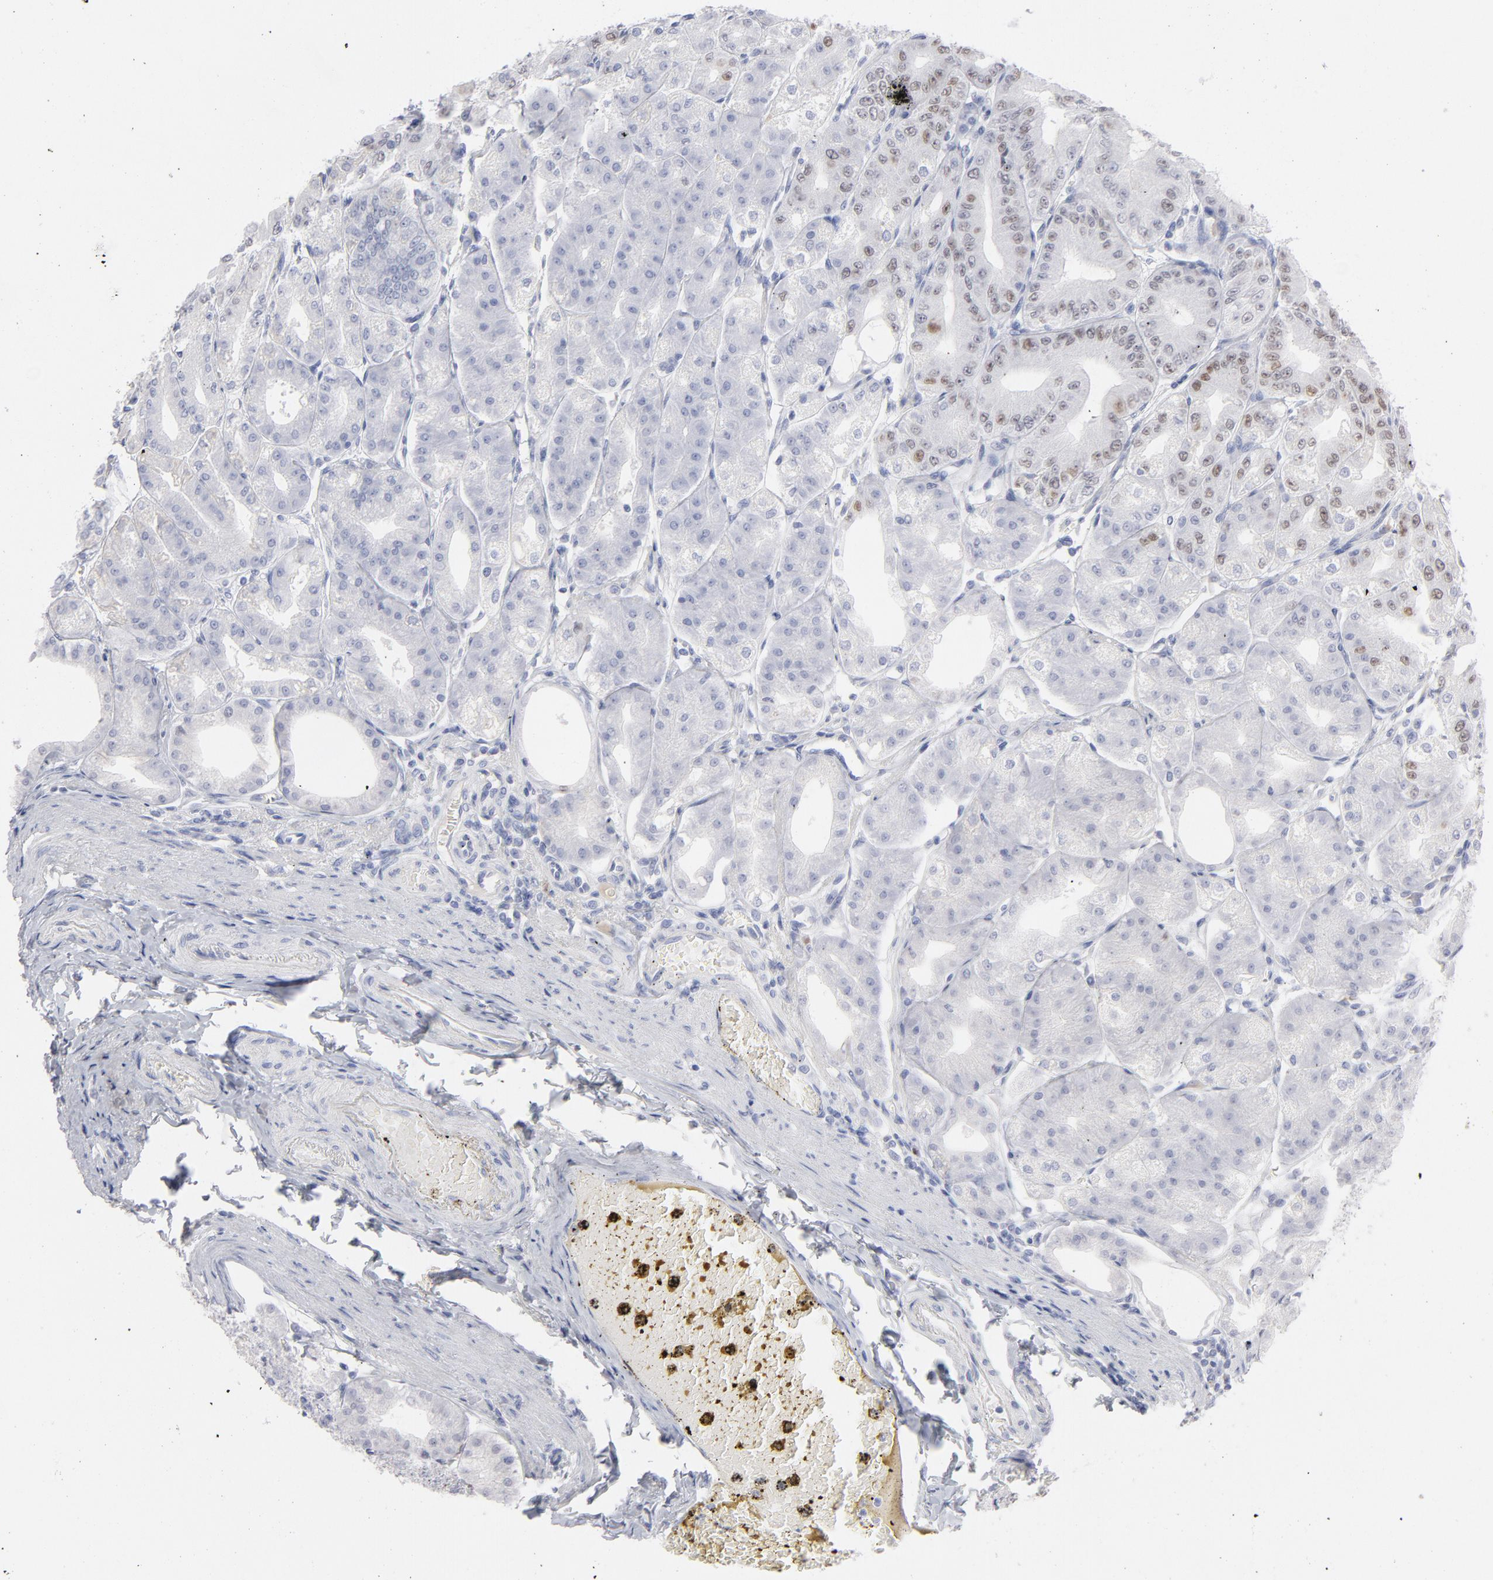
{"staining": {"intensity": "strong", "quantity": "<25%", "location": "nuclear"}, "tissue": "stomach", "cell_type": "Glandular cells", "image_type": "normal", "snomed": [{"axis": "morphology", "description": "Normal tissue, NOS"}, {"axis": "topography", "description": "Stomach, lower"}], "caption": "Brown immunohistochemical staining in unremarkable stomach exhibits strong nuclear positivity in approximately <25% of glandular cells. (IHC, brightfield microscopy, high magnification).", "gene": "MCM7", "patient": {"sex": "male", "age": 71}}